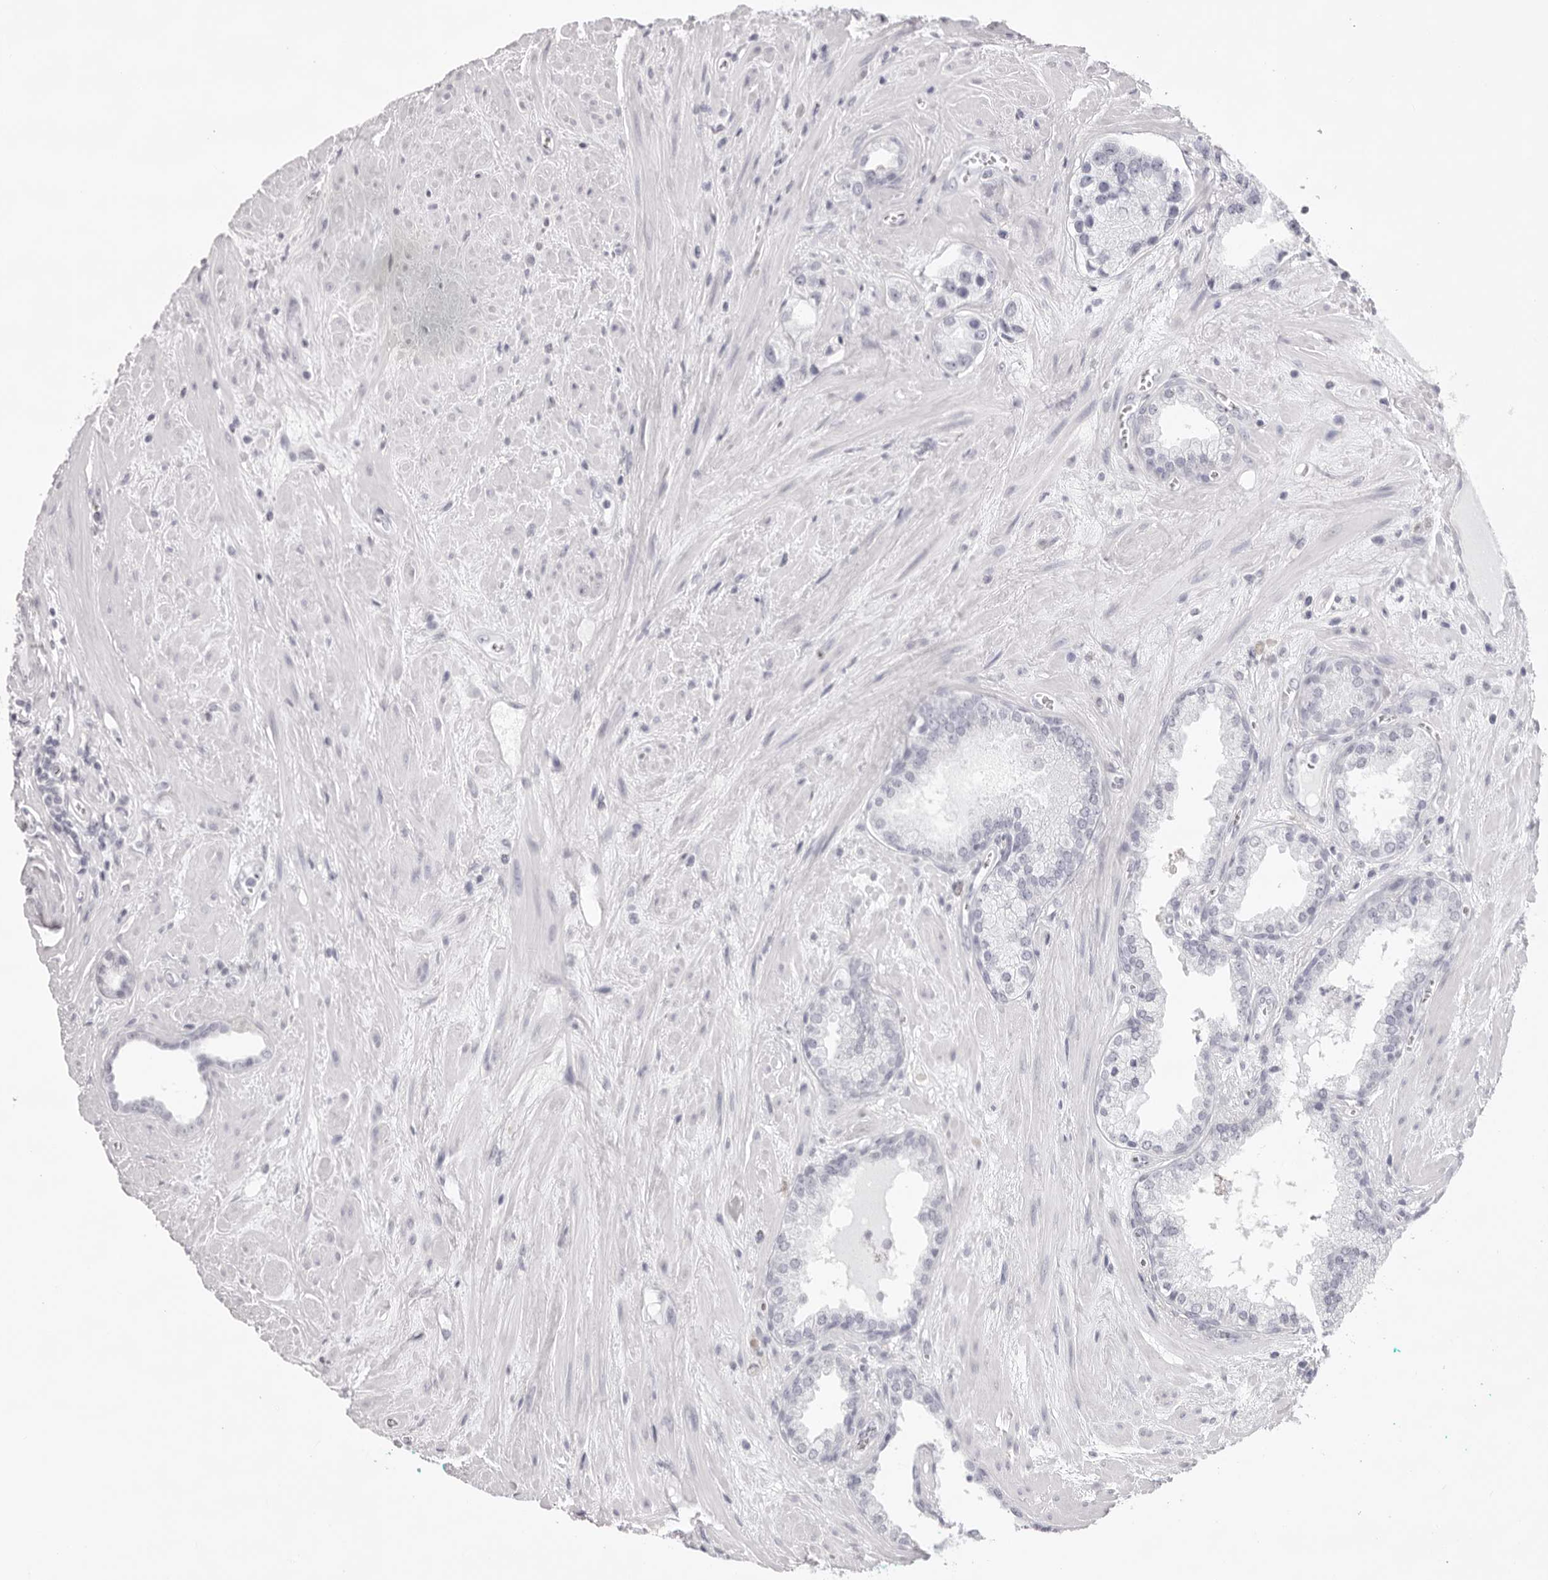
{"staining": {"intensity": "negative", "quantity": "none", "location": "none"}, "tissue": "prostate cancer", "cell_type": "Tumor cells", "image_type": "cancer", "snomed": [{"axis": "morphology", "description": "Adenocarcinoma, Low grade"}, {"axis": "topography", "description": "Prostate"}], "caption": "There is no significant expression in tumor cells of prostate cancer.", "gene": "SMIM2", "patient": {"sex": "male", "age": 62}}